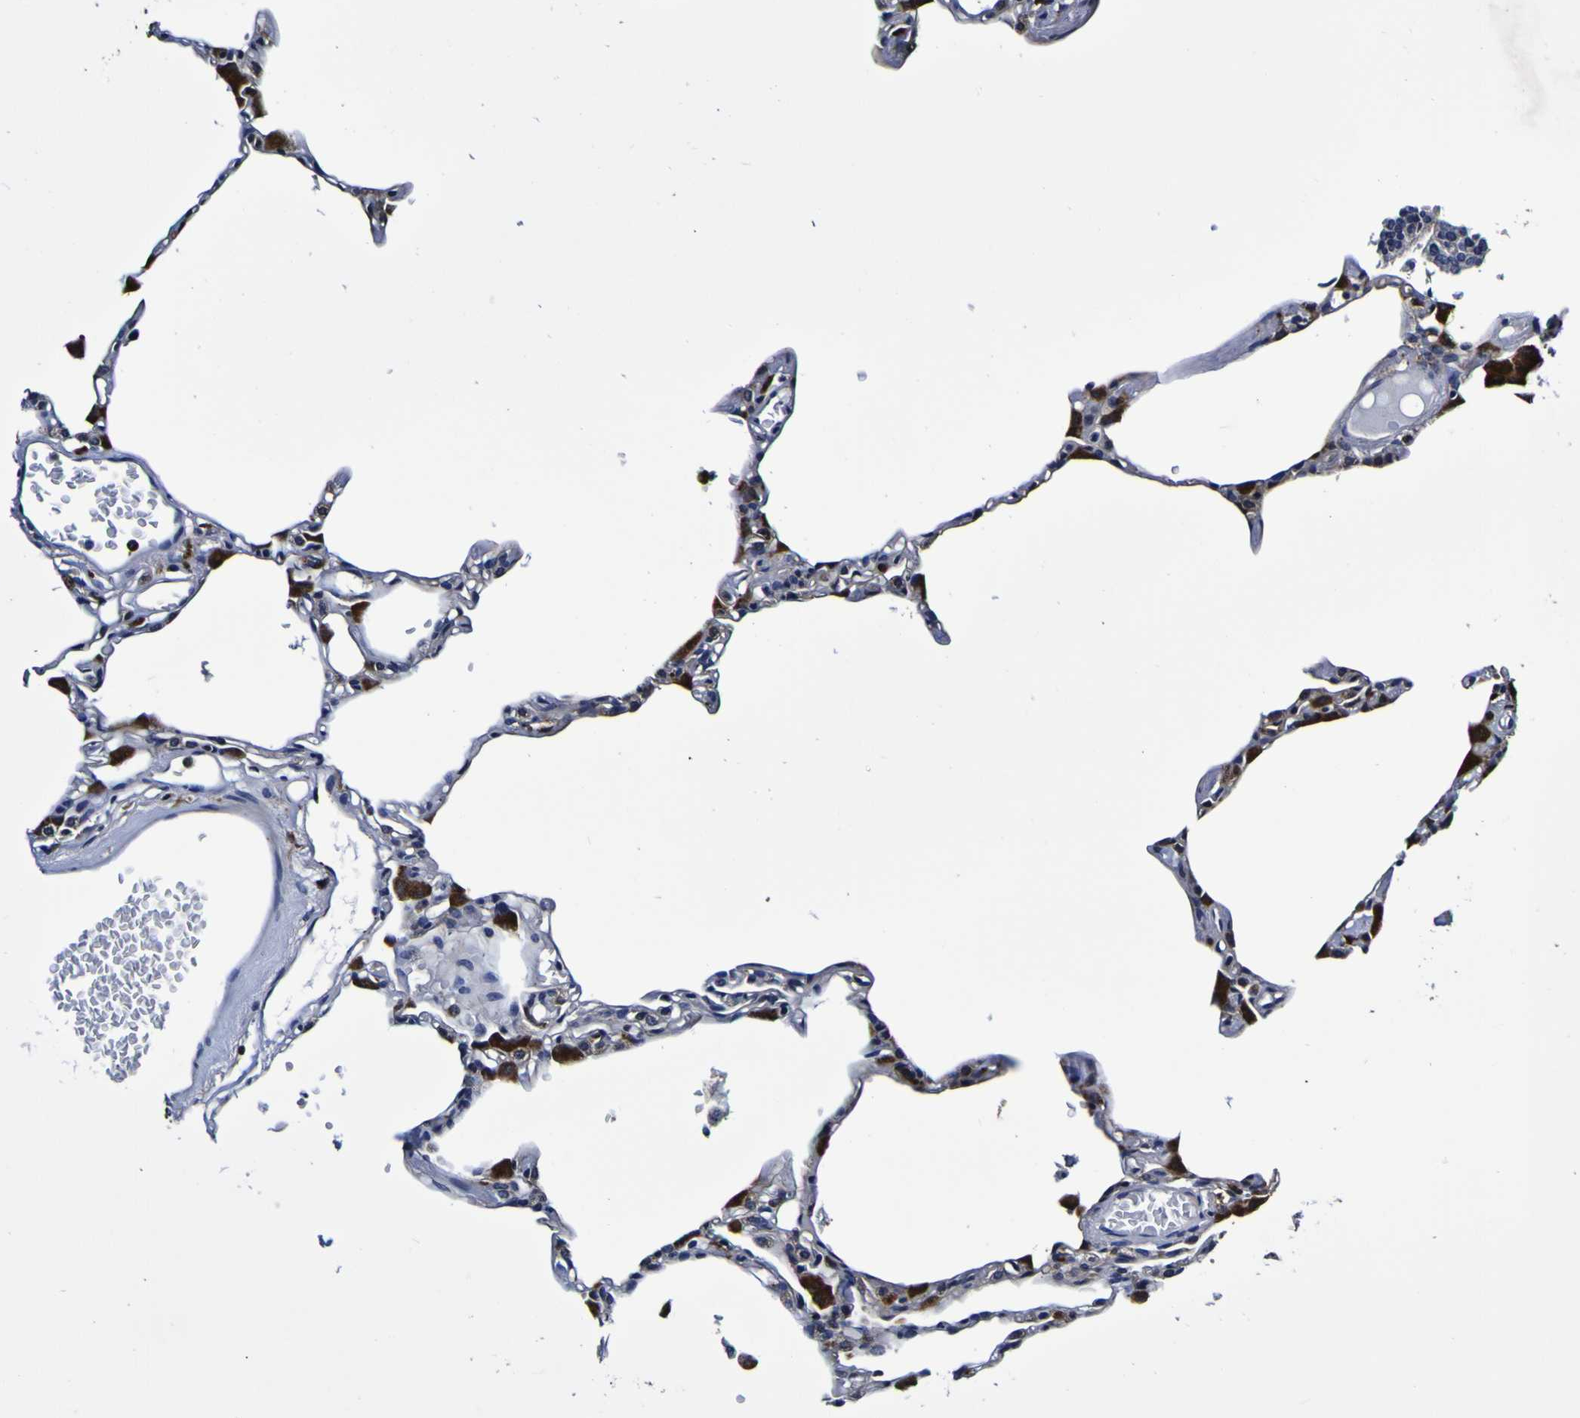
{"staining": {"intensity": "negative", "quantity": "none", "location": "none"}, "tissue": "lung", "cell_type": "Alveolar cells", "image_type": "normal", "snomed": [{"axis": "morphology", "description": "Normal tissue, NOS"}, {"axis": "topography", "description": "Lung"}], "caption": "A high-resolution micrograph shows immunohistochemistry staining of normal lung, which displays no significant positivity in alveolar cells. (DAB (3,3'-diaminobenzidine) immunohistochemistry visualized using brightfield microscopy, high magnification).", "gene": "GPX1", "patient": {"sex": "female", "age": 49}}